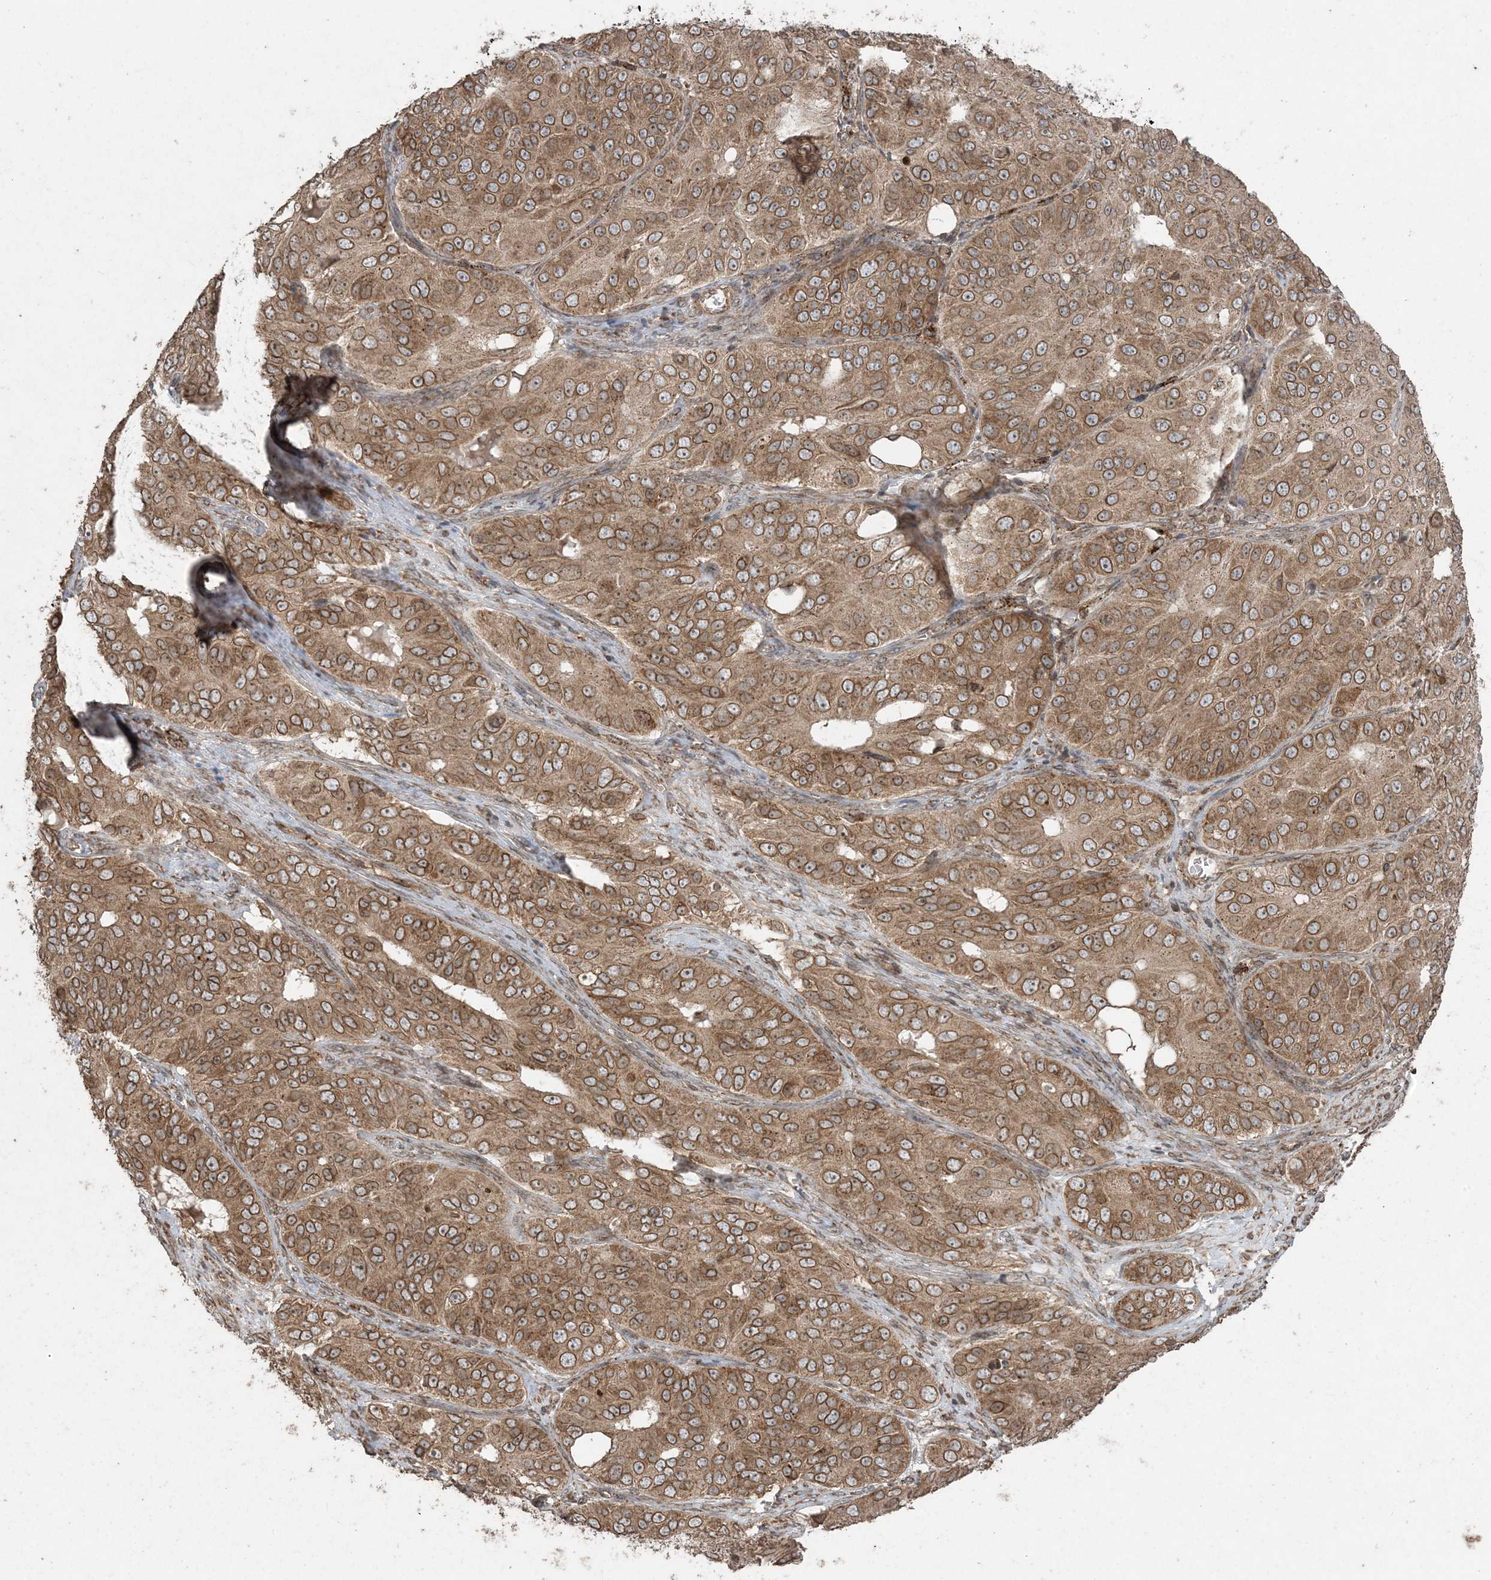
{"staining": {"intensity": "moderate", "quantity": ">75%", "location": "cytoplasmic/membranous"}, "tissue": "ovarian cancer", "cell_type": "Tumor cells", "image_type": "cancer", "snomed": [{"axis": "morphology", "description": "Carcinoma, endometroid"}, {"axis": "topography", "description": "Ovary"}], "caption": "A histopathology image of endometroid carcinoma (ovarian) stained for a protein shows moderate cytoplasmic/membranous brown staining in tumor cells.", "gene": "DDX19B", "patient": {"sex": "female", "age": 51}}